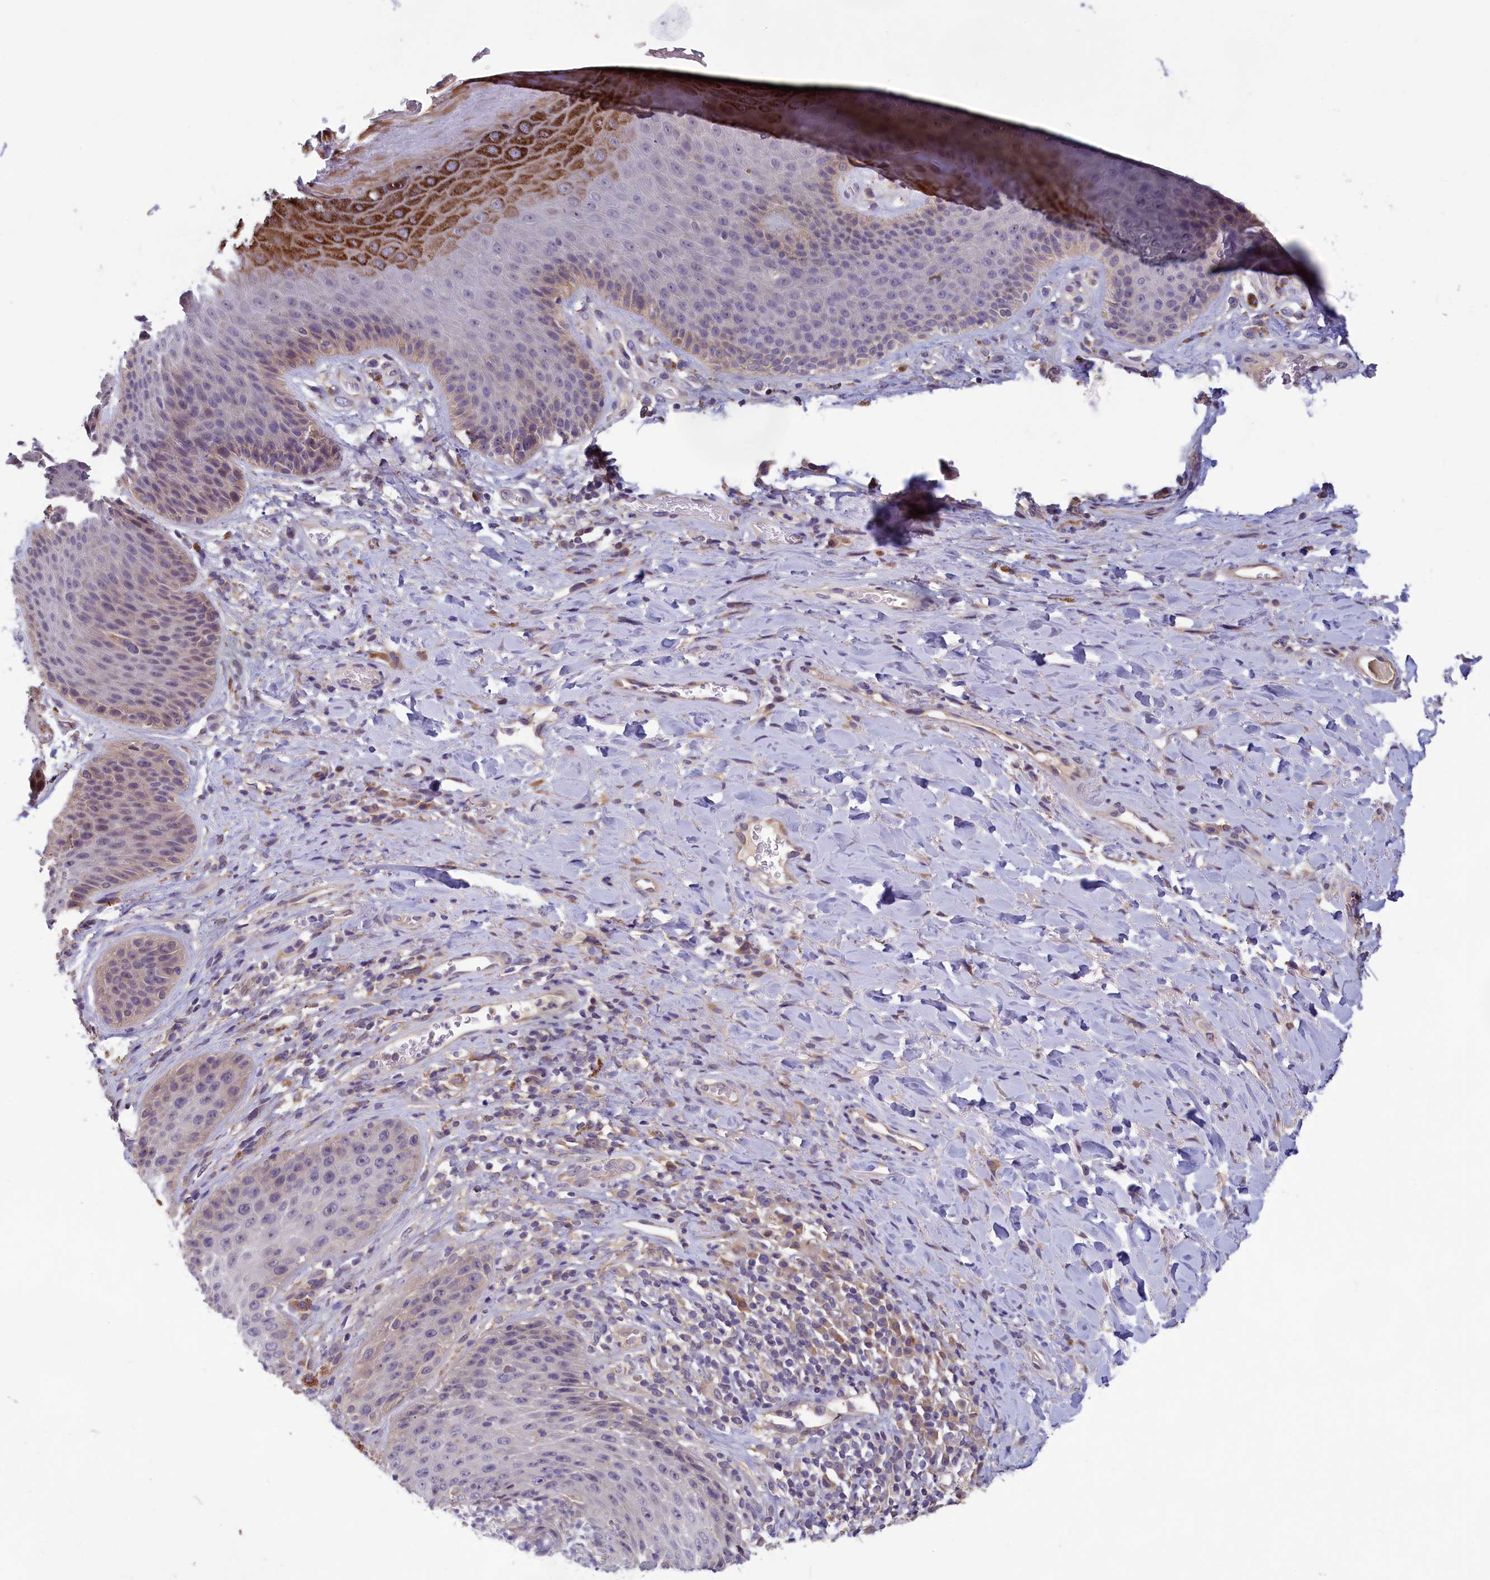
{"staining": {"intensity": "moderate", "quantity": "25%-75%", "location": "cytoplasmic/membranous"}, "tissue": "skin", "cell_type": "Epidermal cells", "image_type": "normal", "snomed": [{"axis": "morphology", "description": "Normal tissue, NOS"}, {"axis": "topography", "description": "Anal"}], "caption": "Immunohistochemistry (DAB (3,3'-diaminobenzidine)) staining of benign human skin displays moderate cytoplasmic/membranous protein staining in about 25%-75% of epidermal cells.", "gene": "HECA", "patient": {"sex": "female", "age": 89}}